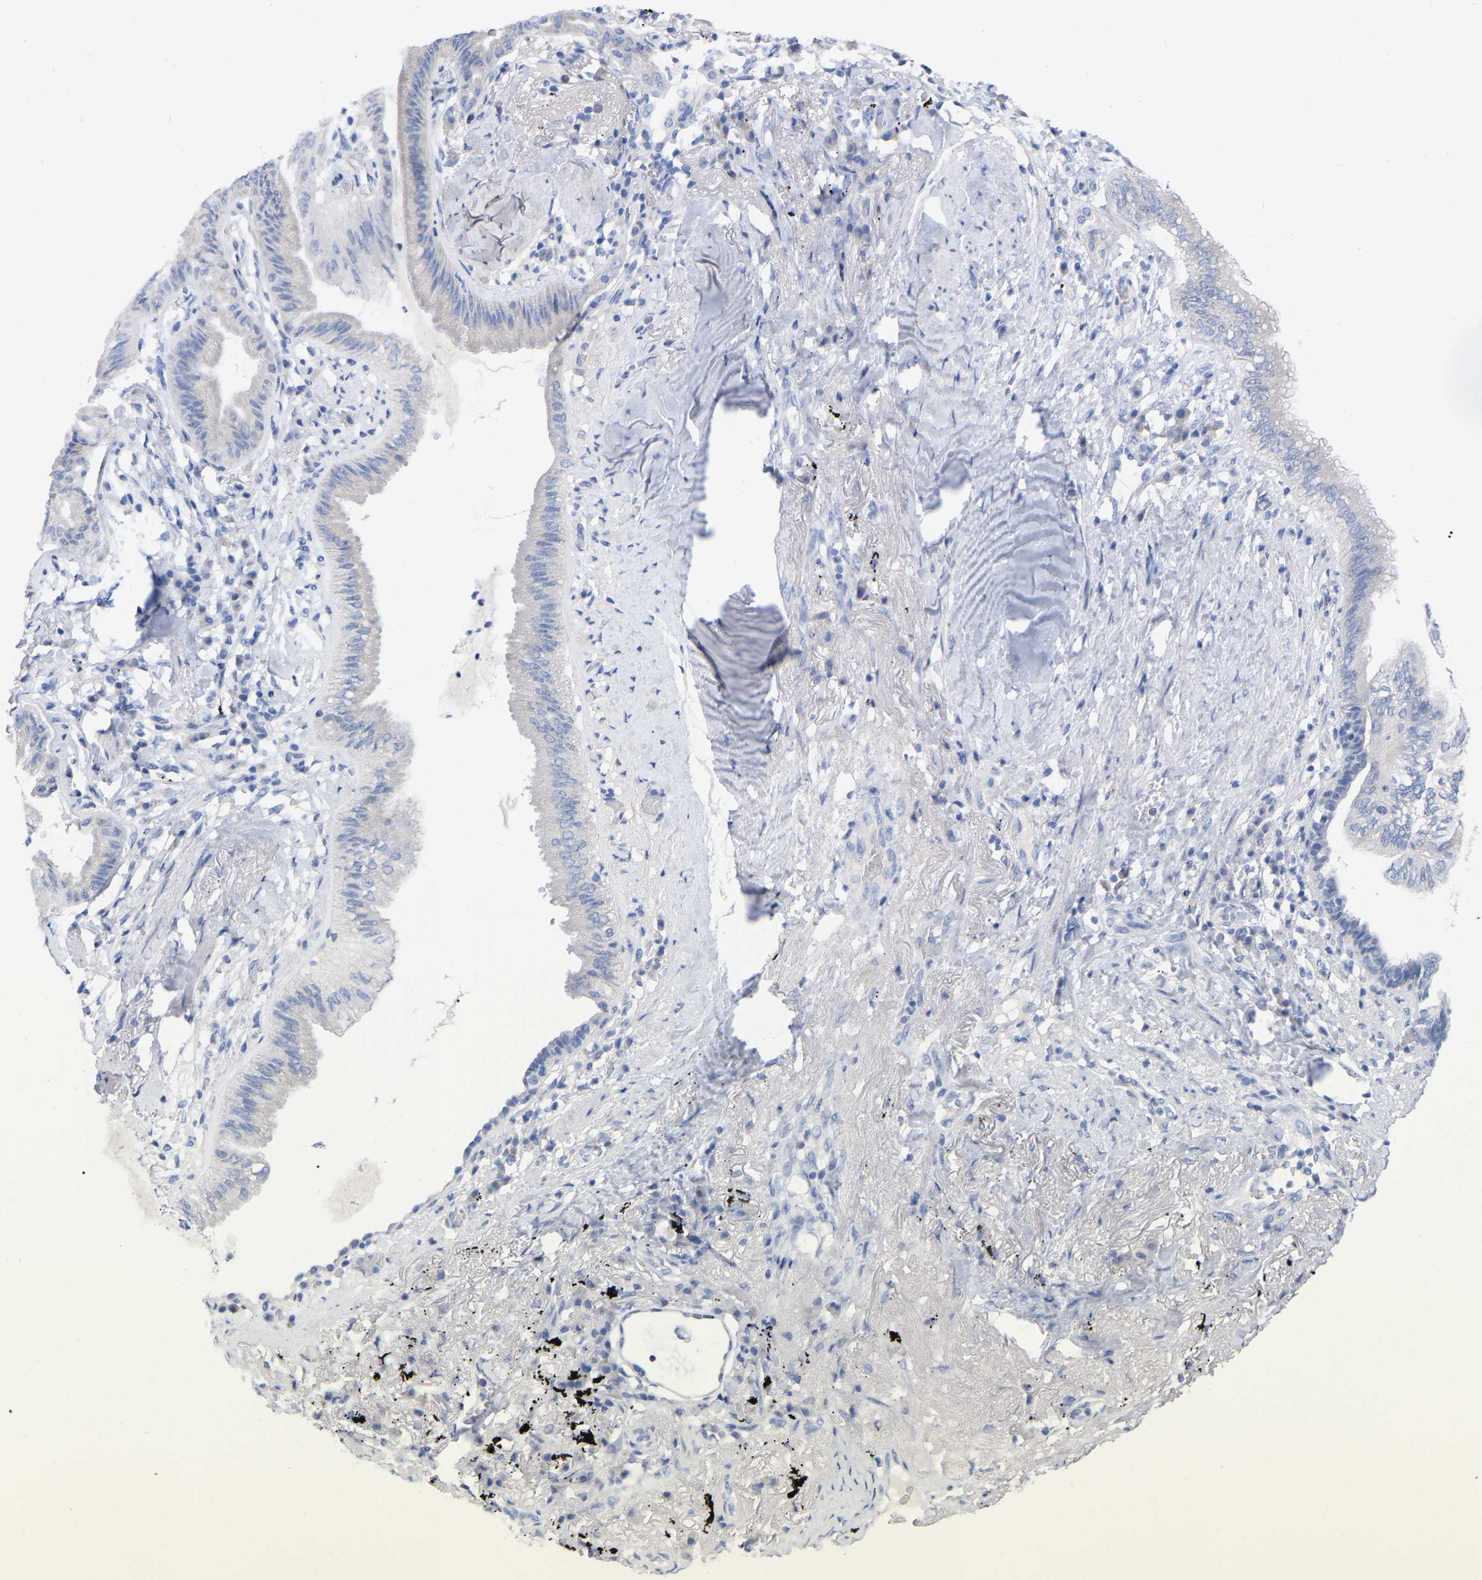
{"staining": {"intensity": "negative", "quantity": "none", "location": "none"}, "tissue": "lung cancer", "cell_type": "Tumor cells", "image_type": "cancer", "snomed": [{"axis": "morphology", "description": "Normal tissue, NOS"}, {"axis": "morphology", "description": "Adenocarcinoma, NOS"}, {"axis": "topography", "description": "Bronchus"}, {"axis": "topography", "description": "Lung"}], "caption": "DAB immunohistochemical staining of human lung cancer displays no significant staining in tumor cells.", "gene": "HAPLN1", "patient": {"sex": "female", "age": 70}}